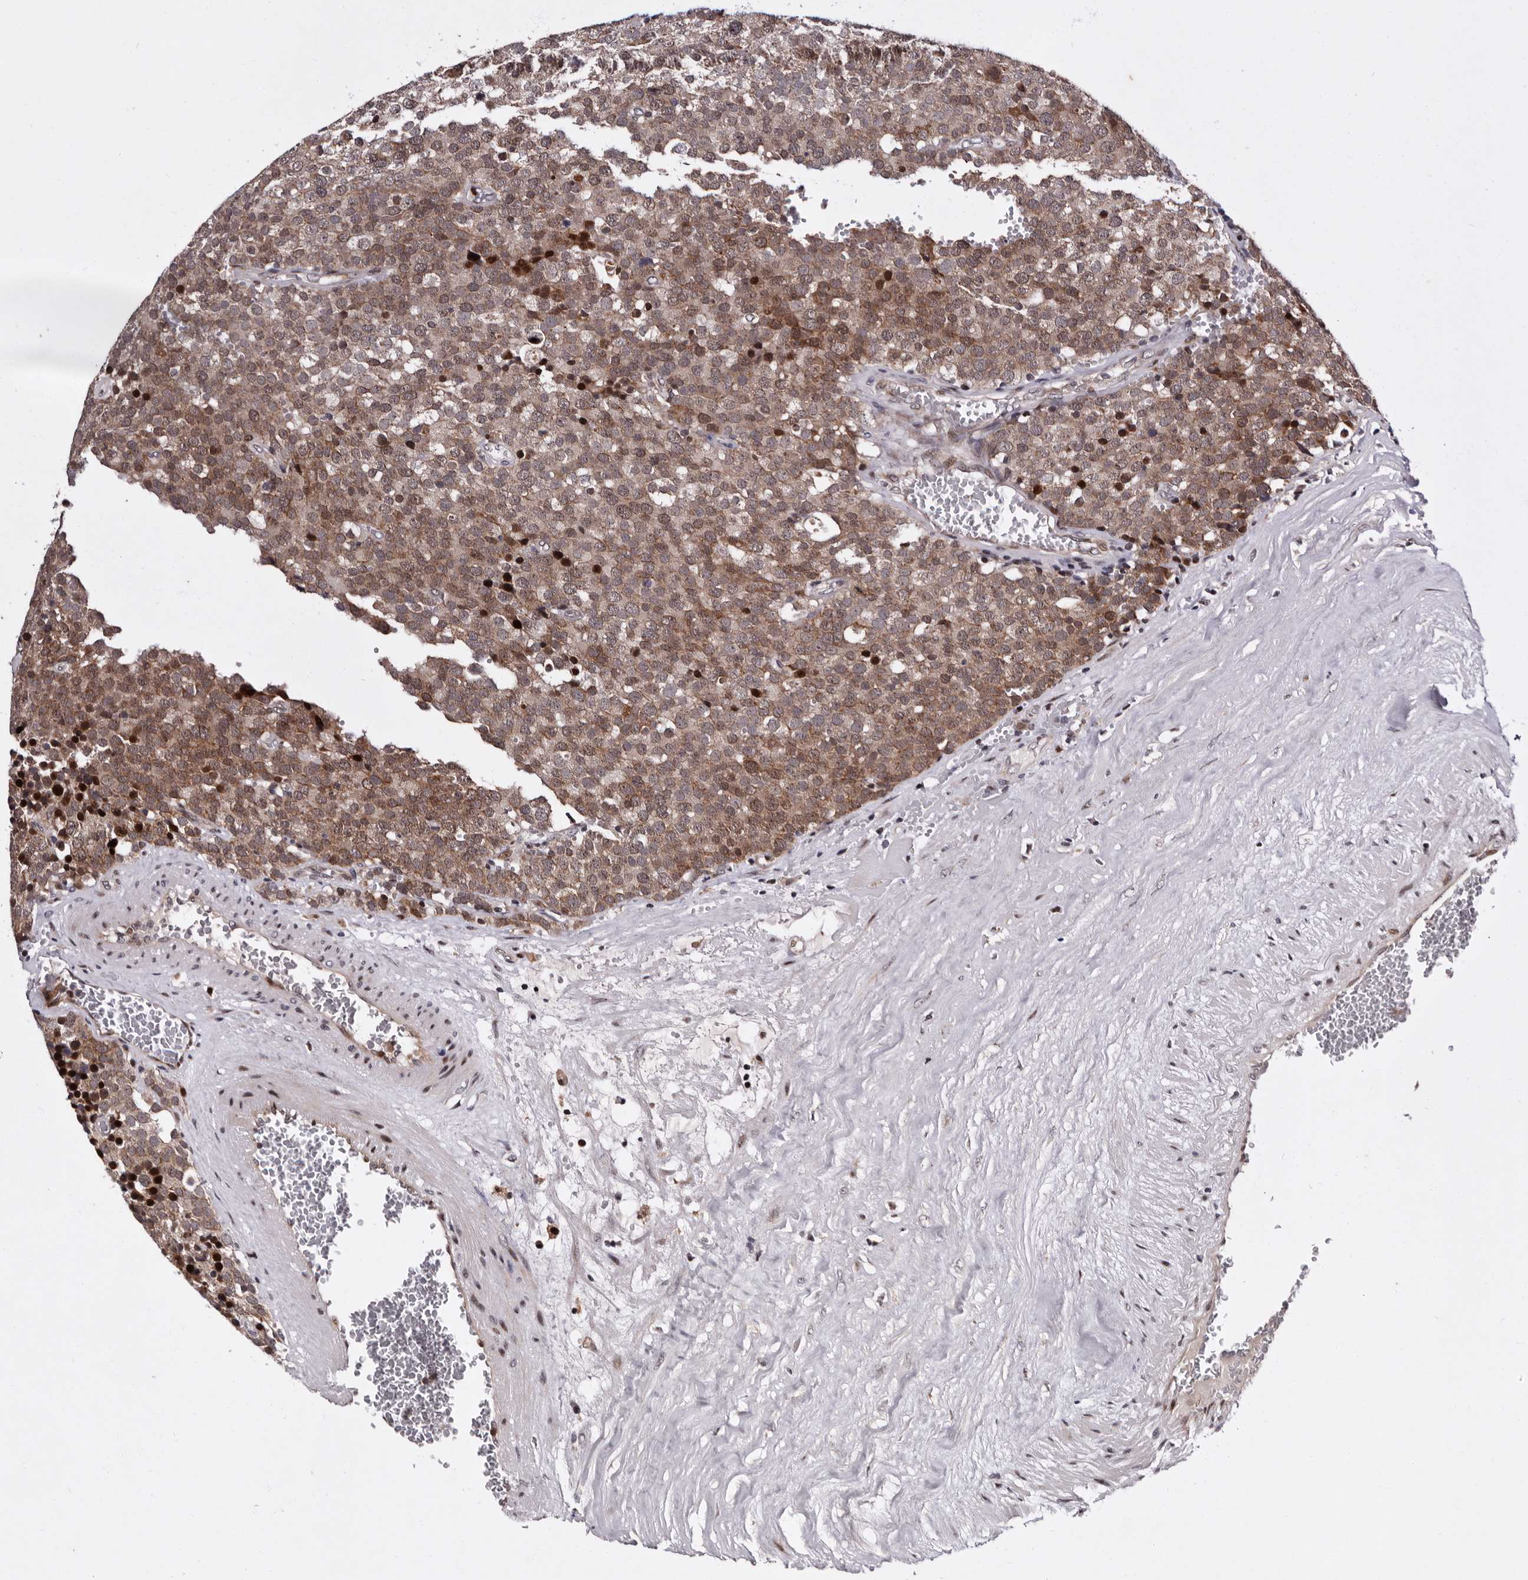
{"staining": {"intensity": "moderate", "quantity": ">75%", "location": "cytoplasmic/membranous"}, "tissue": "testis cancer", "cell_type": "Tumor cells", "image_type": "cancer", "snomed": [{"axis": "morphology", "description": "Seminoma, NOS"}, {"axis": "topography", "description": "Testis"}], "caption": "Testis cancer (seminoma) was stained to show a protein in brown. There is medium levels of moderate cytoplasmic/membranous positivity in about >75% of tumor cells. (IHC, brightfield microscopy, high magnification).", "gene": "TNKS", "patient": {"sex": "male", "age": 71}}